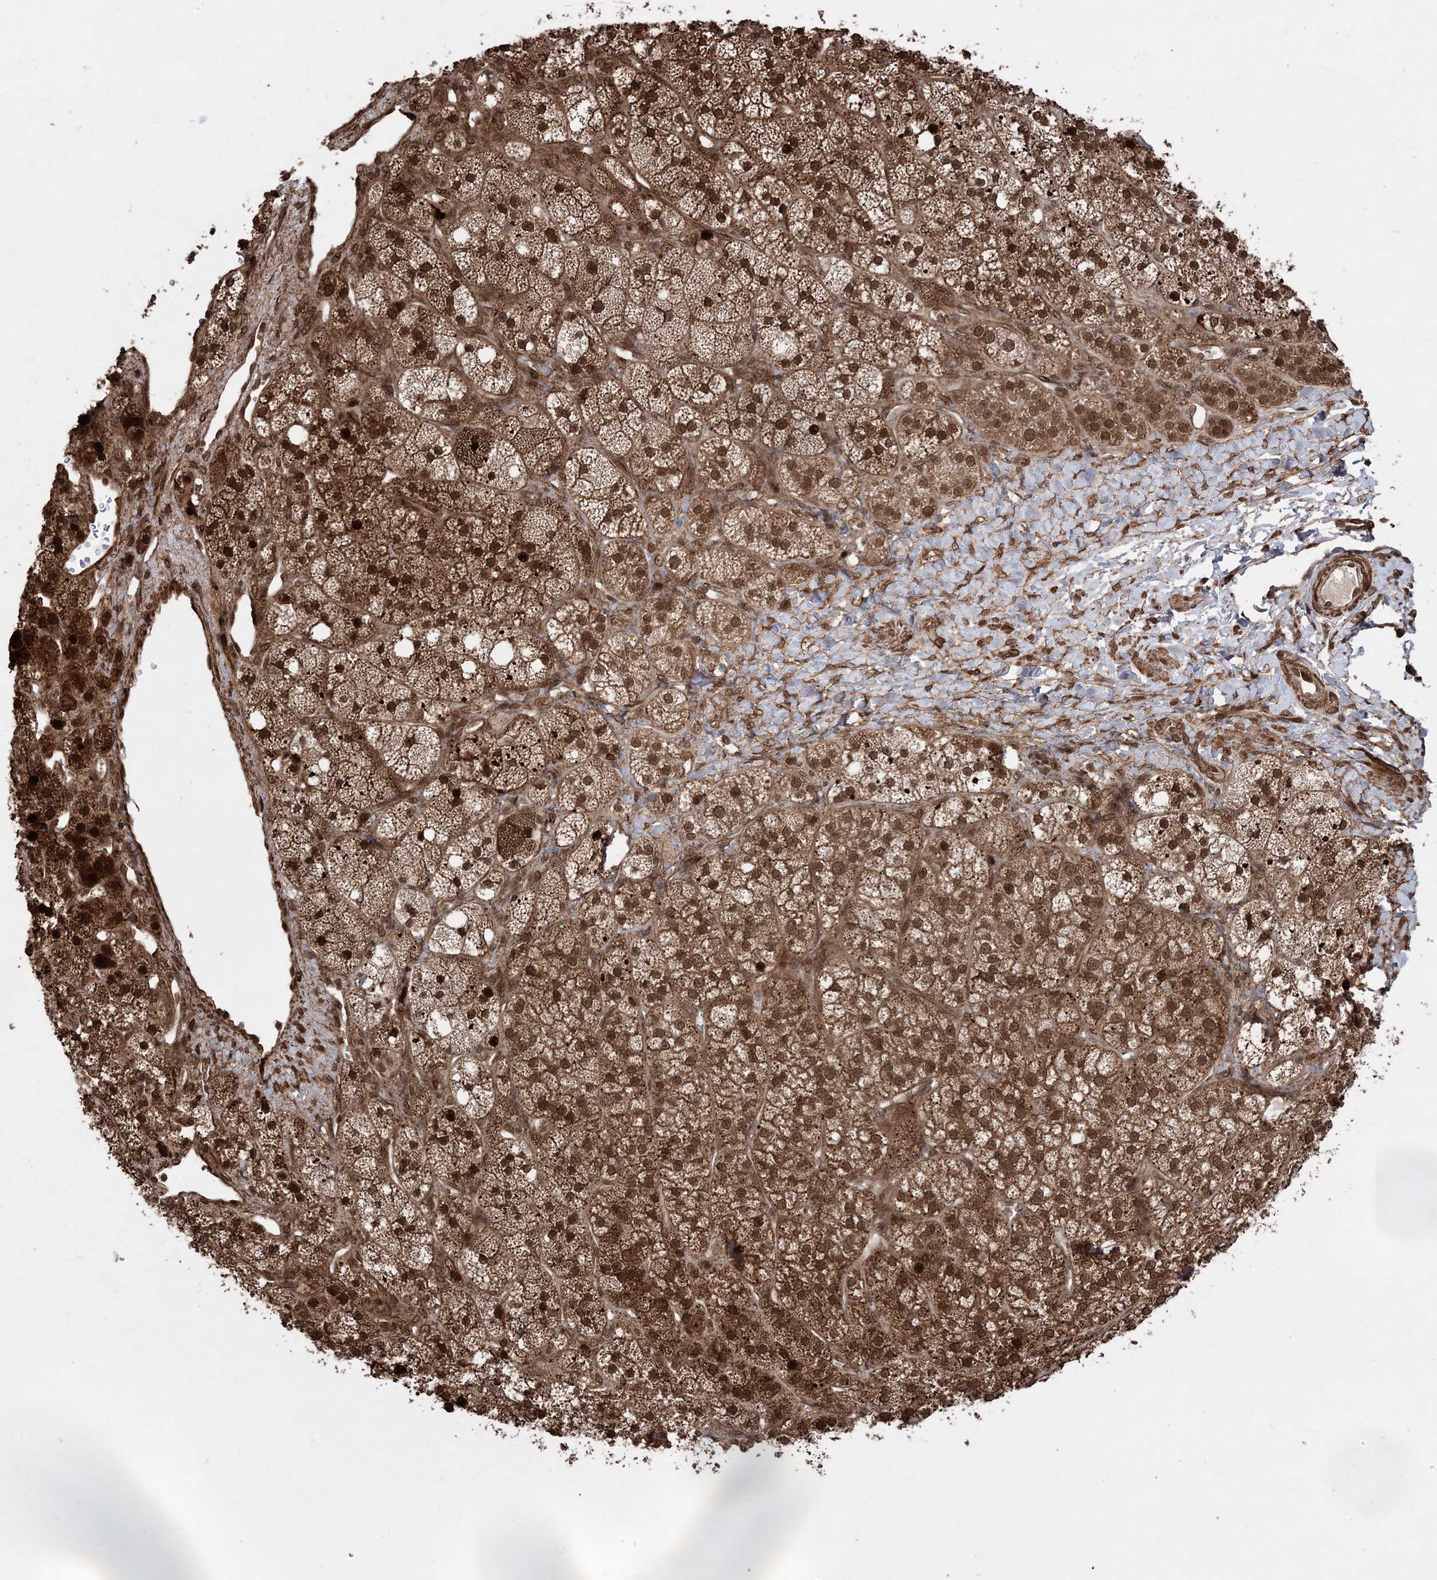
{"staining": {"intensity": "strong", "quantity": ">75%", "location": "cytoplasmic/membranous,nuclear"}, "tissue": "adrenal gland", "cell_type": "Glandular cells", "image_type": "normal", "snomed": [{"axis": "morphology", "description": "Normal tissue, NOS"}, {"axis": "topography", "description": "Adrenal gland"}], "caption": "A brown stain labels strong cytoplasmic/membranous,nuclear staining of a protein in glandular cells of unremarkable adrenal gland. (IHC, brightfield microscopy, high magnification).", "gene": "ETAA1", "patient": {"sex": "male", "age": 61}}